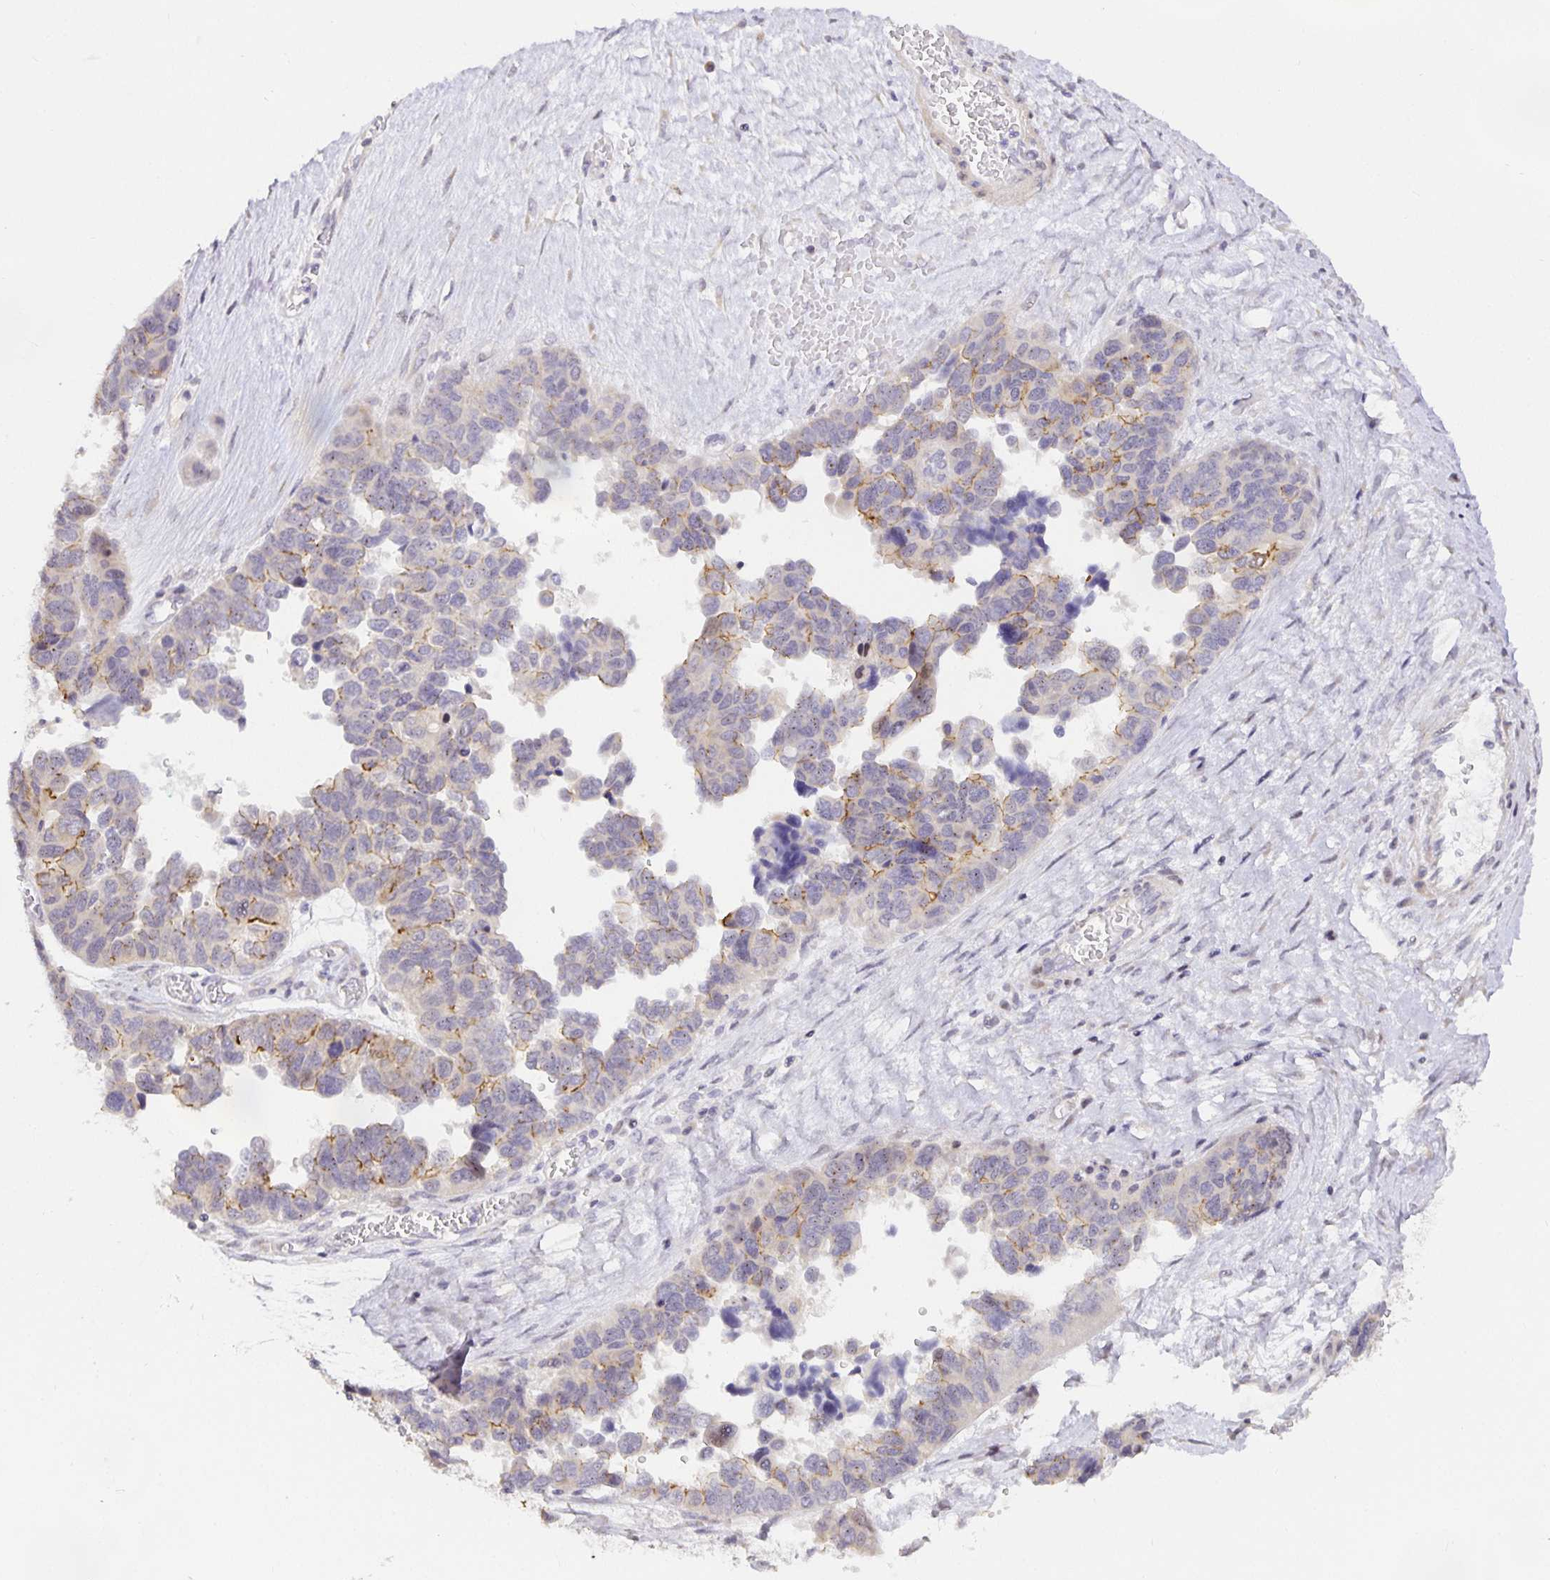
{"staining": {"intensity": "moderate", "quantity": "<25%", "location": "cytoplasmic/membranous"}, "tissue": "ovarian cancer", "cell_type": "Tumor cells", "image_type": "cancer", "snomed": [{"axis": "morphology", "description": "Cystadenocarcinoma, serous, NOS"}, {"axis": "topography", "description": "Ovary"}], "caption": "This image exhibits ovarian cancer (serous cystadenocarcinoma) stained with IHC to label a protein in brown. The cytoplasmic/membranous of tumor cells show moderate positivity for the protein. Nuclei are counter-stained blue.", "gene": "TJP3", "patient": {"sex": "female", "age": 64}}